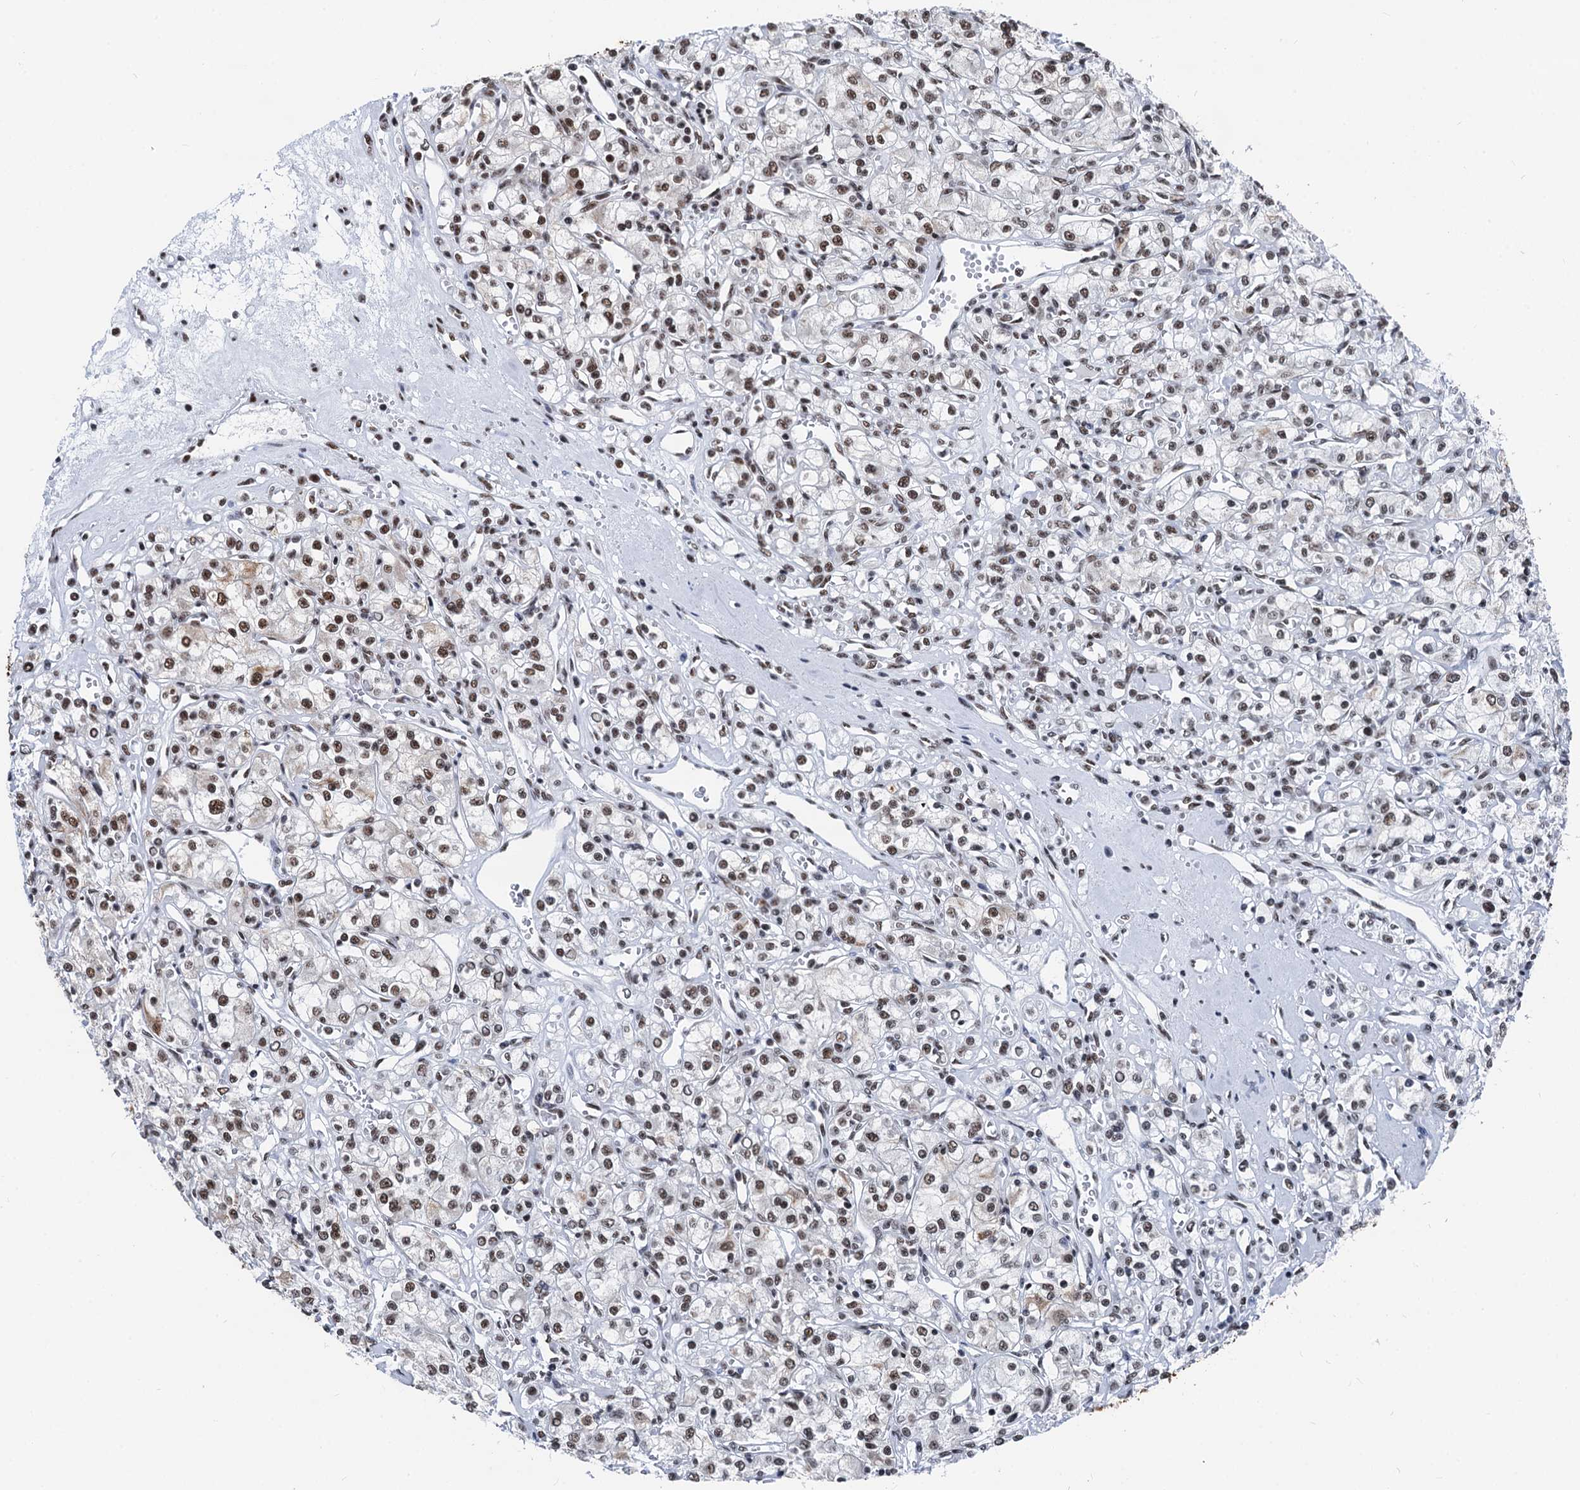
{"staining": {"intensity": "weak", "quantity": "25%-75%", "location": "nuclear"}, "tissue": "renal cancer", "cell_type": "Tumor cells", "image_type": "cancer", "snomed": [{"axis": "morphology", "description": "Adenocarcinoma, NOS"}, {"axis": "topography", "description": "Kidney"}], "caption": "Weak nuclear expression for a protein is present in about 25%-75% of tumor cells of renal cancer using immunohistochemistry (IHC).", "gene": "DDX23", "patient": {"sex": "female", "age": 59}}